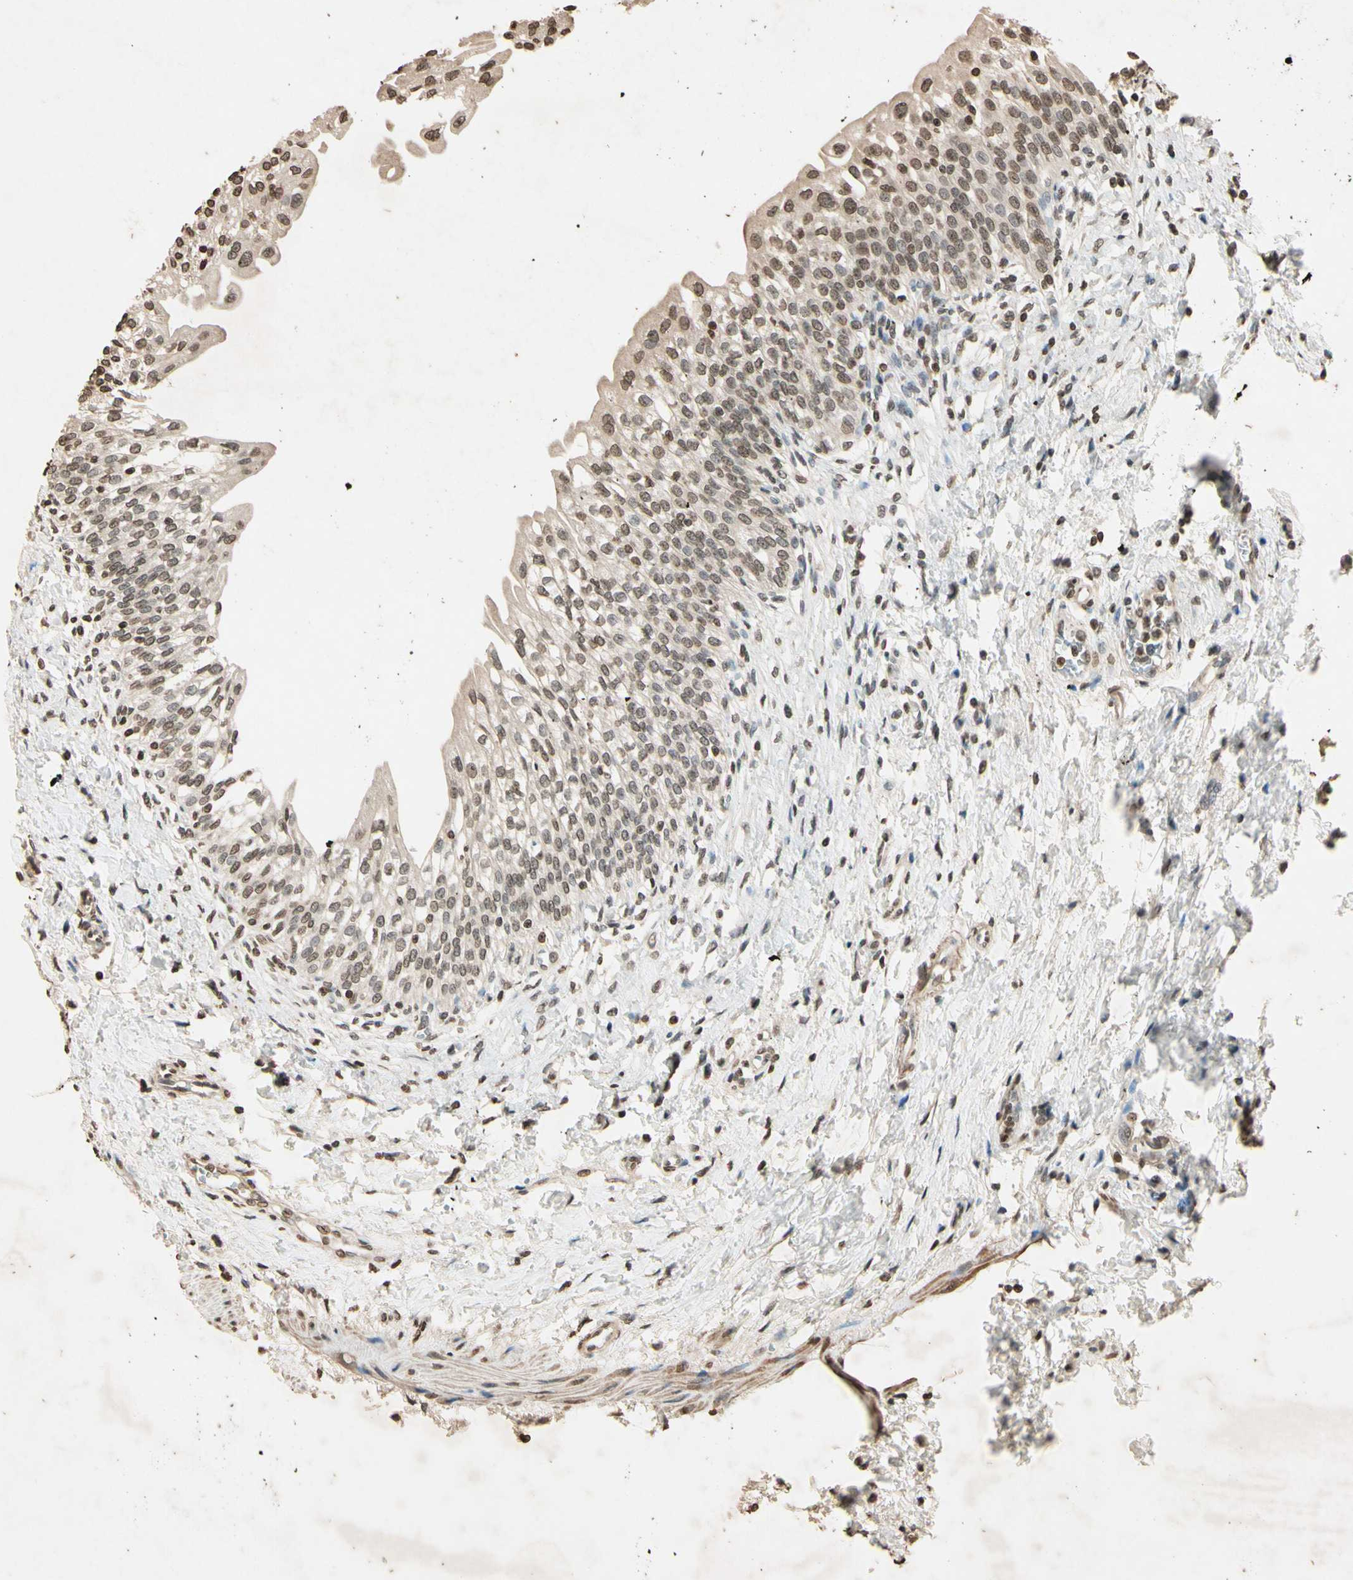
{"staining": {"intensity": "moderate", "quantity": "25%-75%", "location": "cytoplasmic/membranous,nuclear"}, "tissue": "urinary bladder", "cell_type": "Urothelial cells", "image_type": "normal", "snomed": [{"axis": "morphology", "description": "Normal tissue, NOS"}, {"axis": "topography", "description": "Urinary bladder"}], "caption": "DAB immunohistochemical staining of unremarkable urinary bladder shows moderate cytoplasmic/membranous,nuclear protein expression in approximately 25%-75% of urothelial cells.", "gene": "TOP1", "patient": {"sex": "male", "age": 55}}